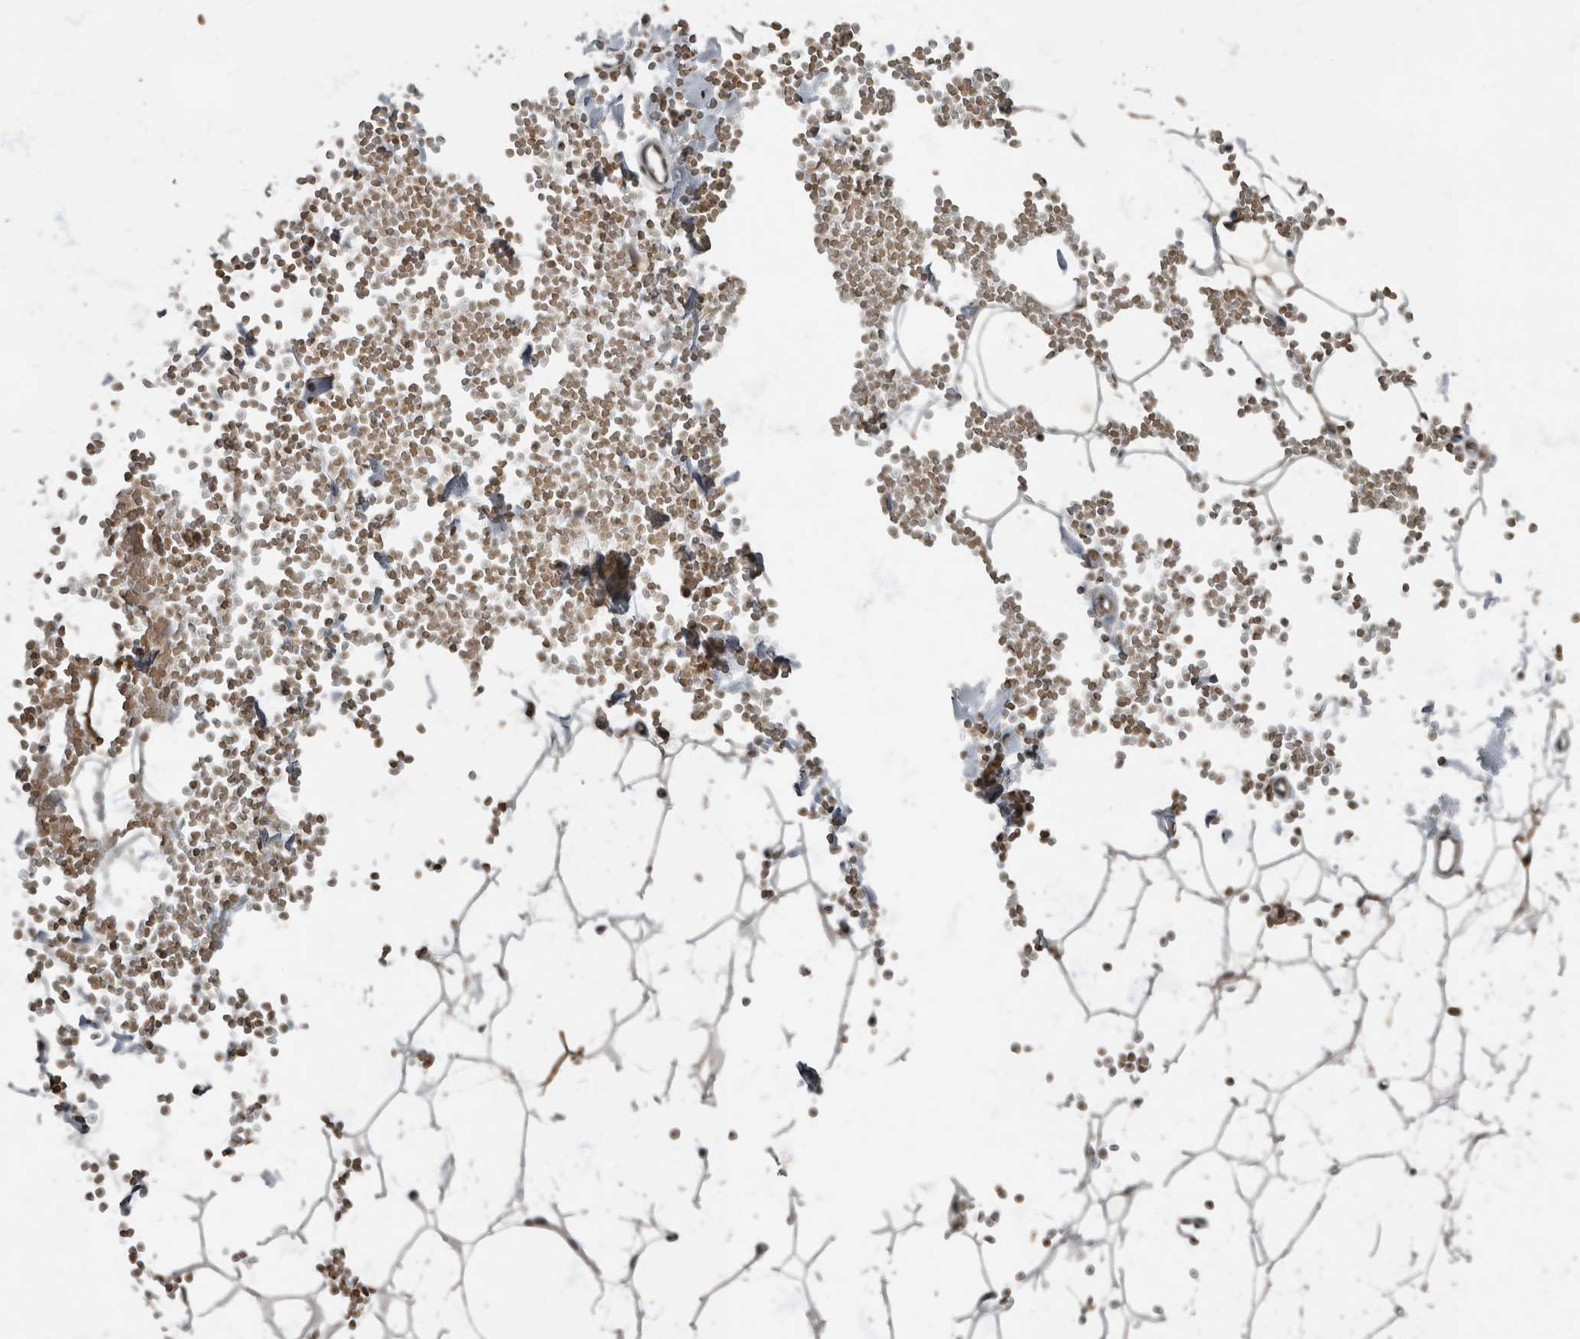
{"staining": {"intensity": "moderate", "quantity": "<25%", "location": "cytoplasmic/membranous"}, "tissue": "adipose tissue", "cell_type": "Adipocytes", "image_type": "normal", "snomed": [{"axis": "morphology", "description": "Normal tissue, NOS"}, {"axis": "topography", "description": "Breast"}], "caption": "Approximately <25% of adipocytes in unremarkable human adipose tissue reveal moderate cytoplasmic/membranous protein expression as visualized by brown immunohistochemical staining.", "gene": "RABGGTB", "patient": {"sex": "female", "age": 23}}